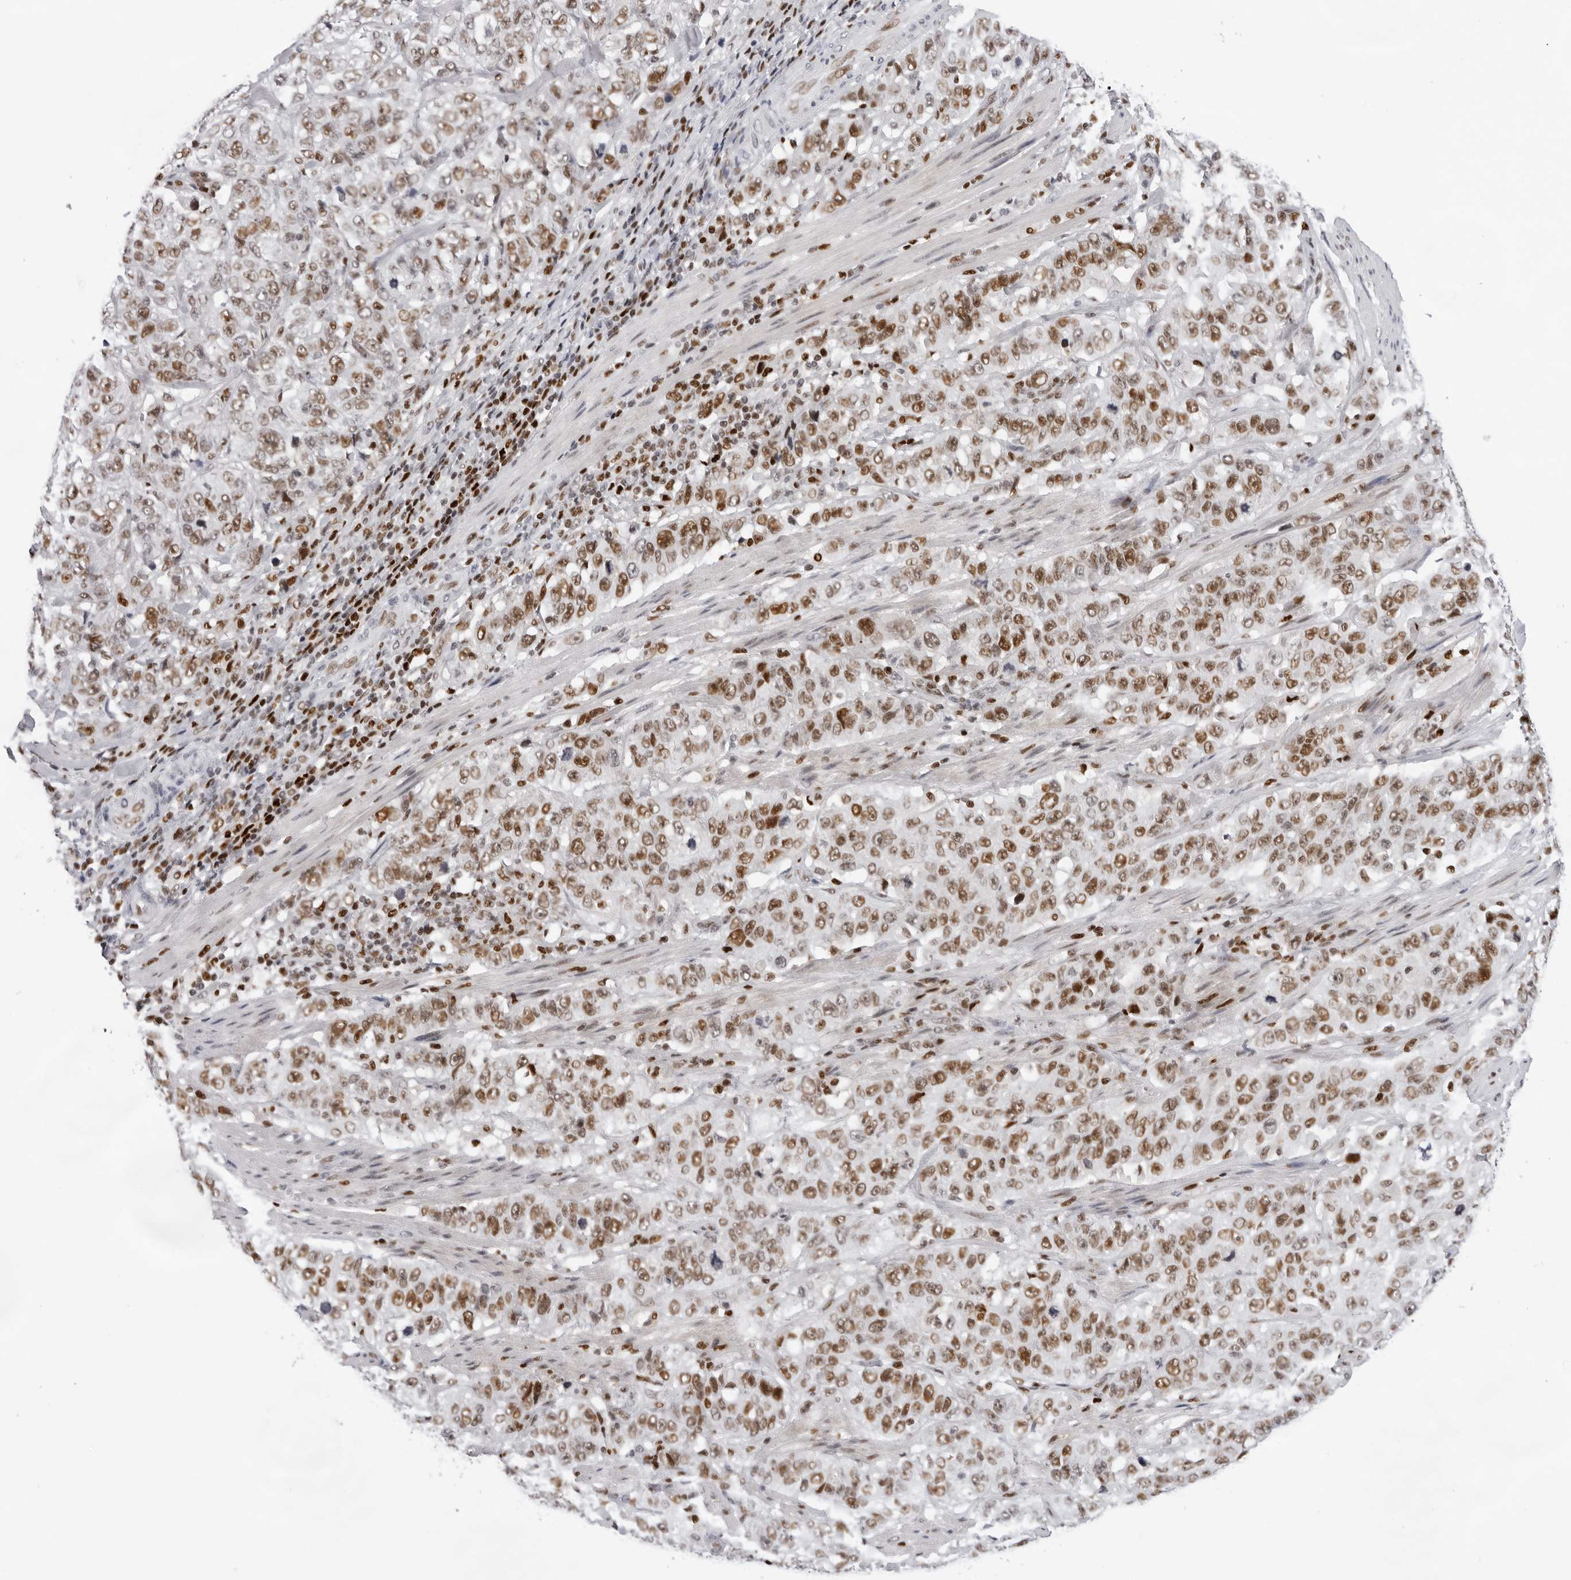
{"staining": {"intensity": "moderate", "quantity": ">75%", "location": "nuclear"}, "tissue": "stomach cancer", "cell_type": "Tumor cells", "image_type": "cancer", "snomed": [{"axis": "morphology", "description": "Adenocarcinoma, NOS"}, {"axis": "topography", "description": "Stomach"}], "caption": "Stomach cancer (adenocarcinoma) stained with DAB immunohistochemistry shows medium levels of moderate nuclear expression in about >75% of tumor cells.", "gene": "OGG1", "patient": {"sex": "male", "age": 48}}